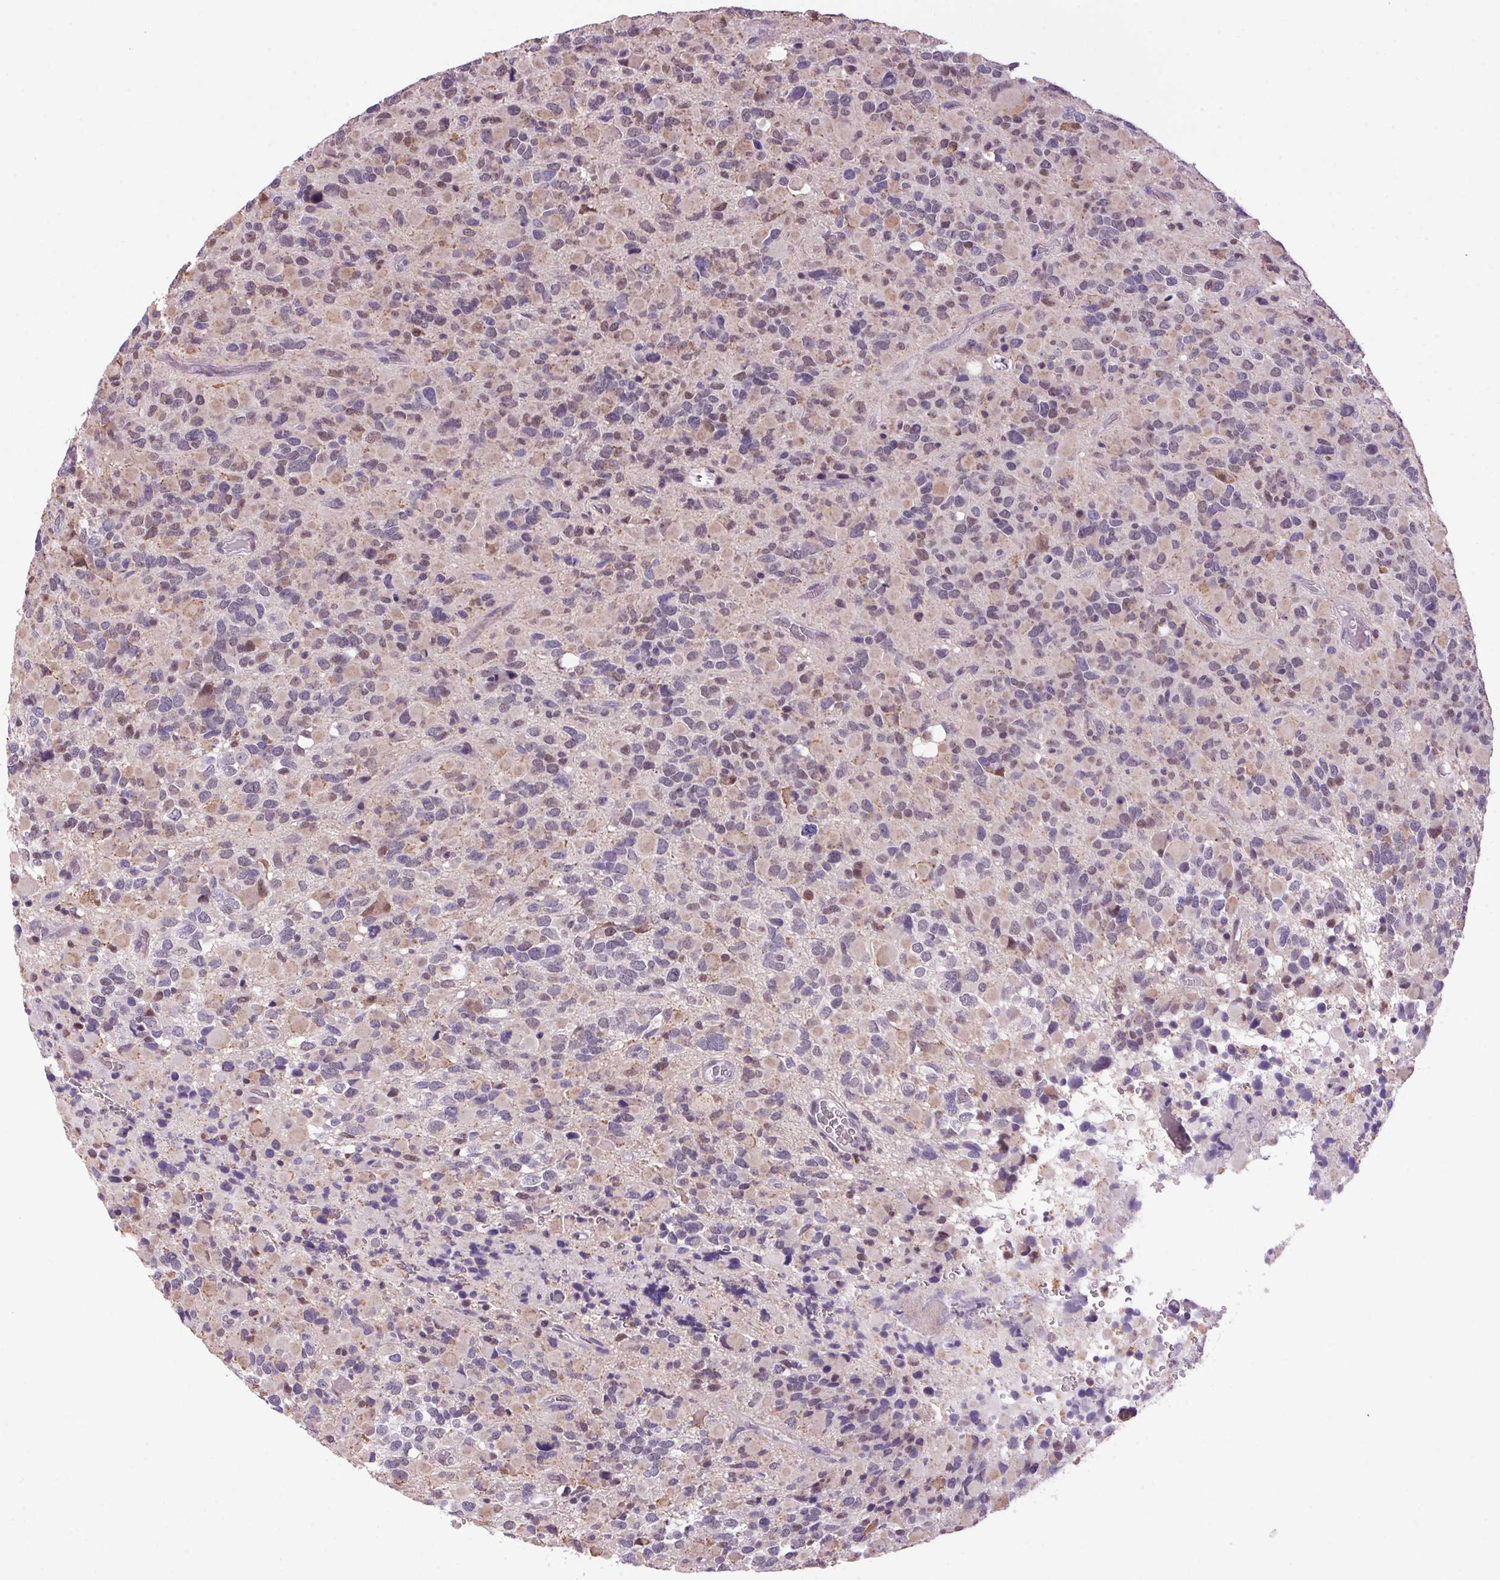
{"staining": {"intensity": "negative", "quantity": "none", "location": "none"}, "tissue": "glioma", "cell_type": "Tumor cells", "image_type": "cancer", "snomed": [{"axis": "morphology", "description": "Glioma, malignant, High grade"}, {"axis": "topography", "description": "Brain"}], "caption": "DAB immunohistochemical staining of malignant glioma (high-grade) displays no significant staining in tumor cells.", "gene": "AKR1E2", "patient": {"sex": "female", "age": 40}}